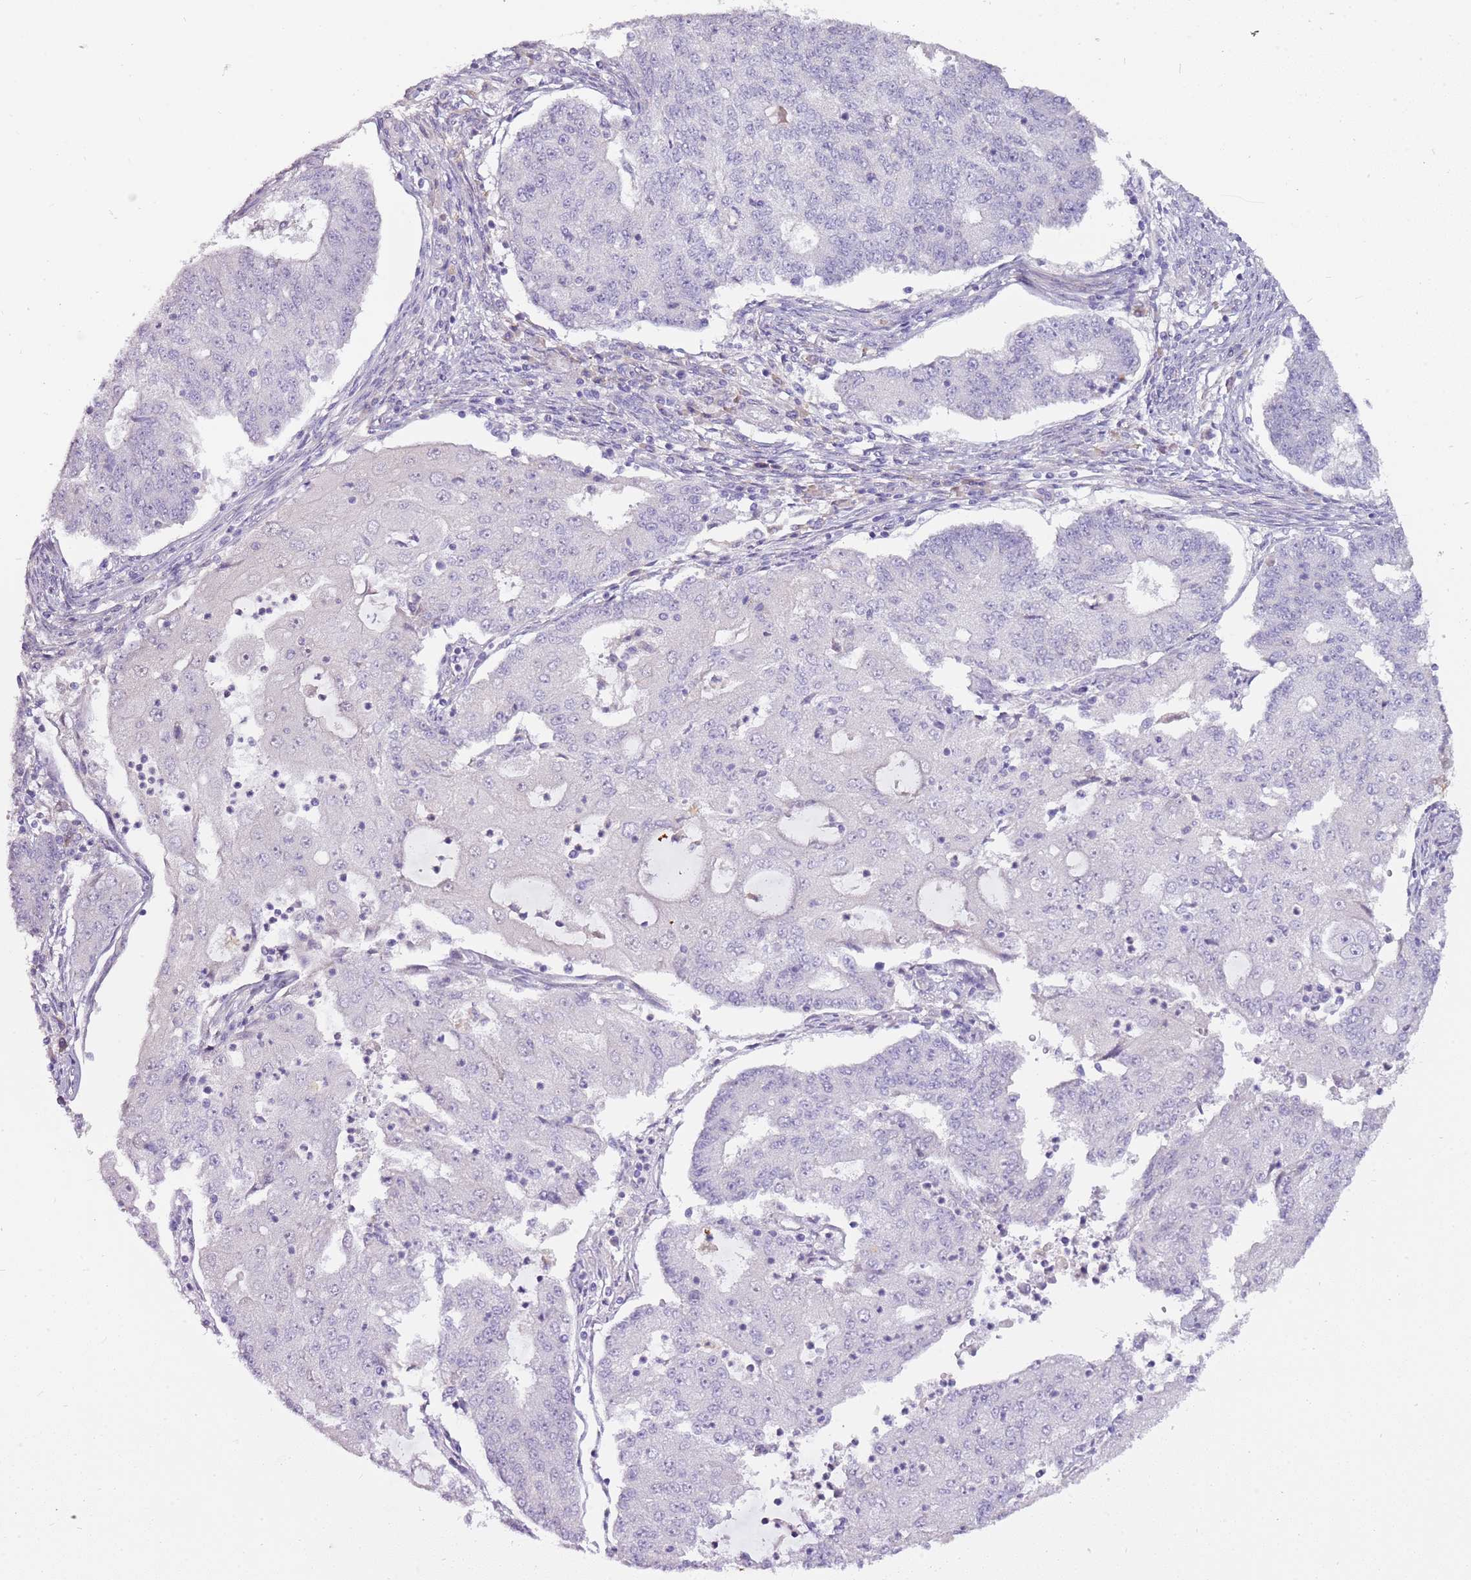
{"staining": {"intensity": "negative", "quantity": "none", "location": "none"}, "tissue": "endometrial cancer", "cell_type": "Tumor cells", "image_type": "cancer", "snomed": [{"axis": "morphology", "description": "Adenocarcinoma, NOS"}, {"axis": "topography", "description": "Endometrium"}], "caption": "A high-resolution micrograph shows IHC staining of endometrial cancer, which displays no significant positivity in tumor cells.", "gene": "NKX2-3", "patient": {"sex": "female", "age": 56}}